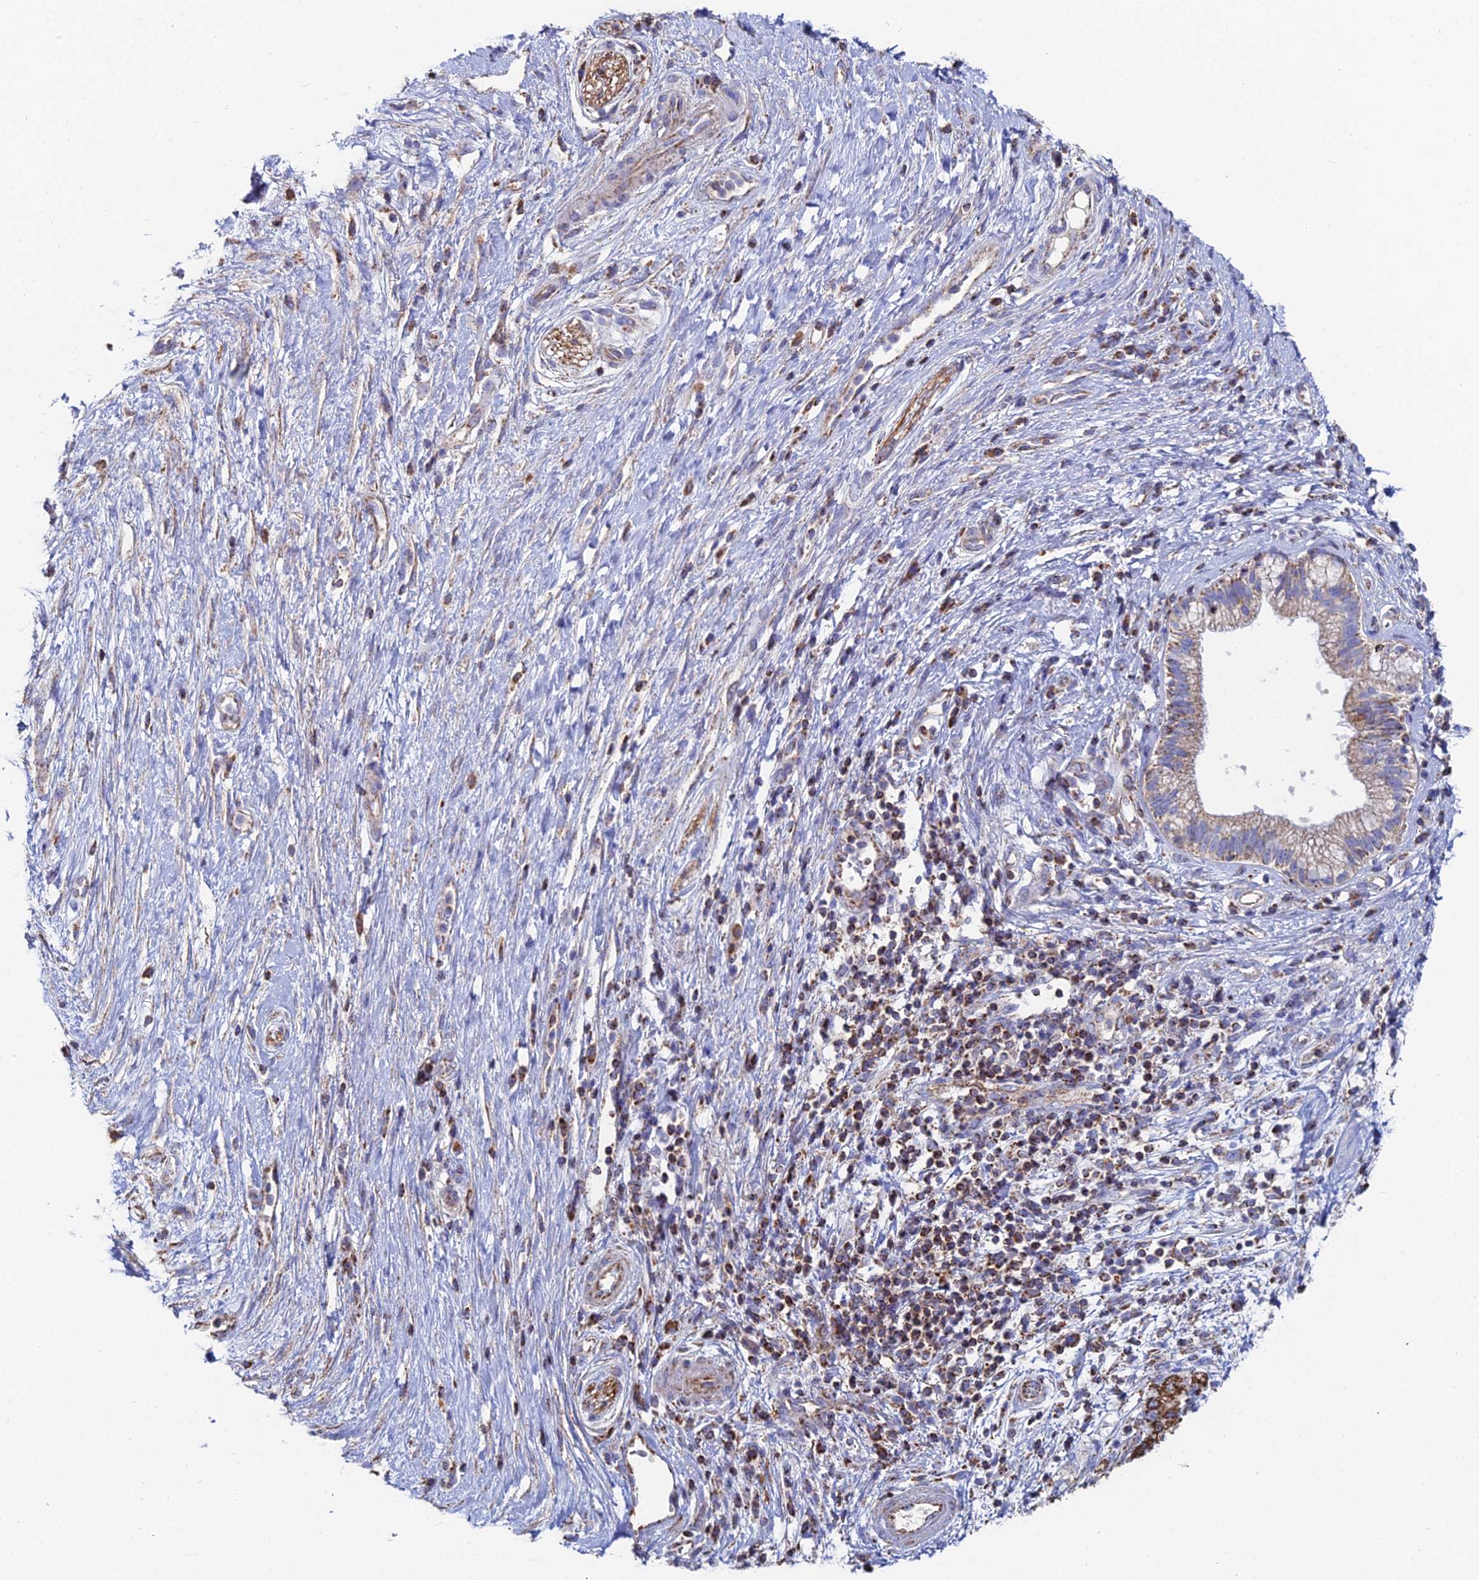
{"staining": {"intensity": "moderate", "quantity": "25%-75%", "location": "cytoplasmic/membranous"}, "tissue": "pancreatic cancer", "cell_type": "Tumor cells", "image_type": "cancer", "snomed": [{"axis": "morphology", "description": "Adenocarcinoma, NOS"}, {"axis": "topography", "description": "Pancreas"}], "caption": "A brown stain labels moderate cytoplasmic/membranous positivity of a protein in human pancreatic cancer tumor cells.", "gene": "SPOCK2", "patient": {"sex": "female", "age": 73}}